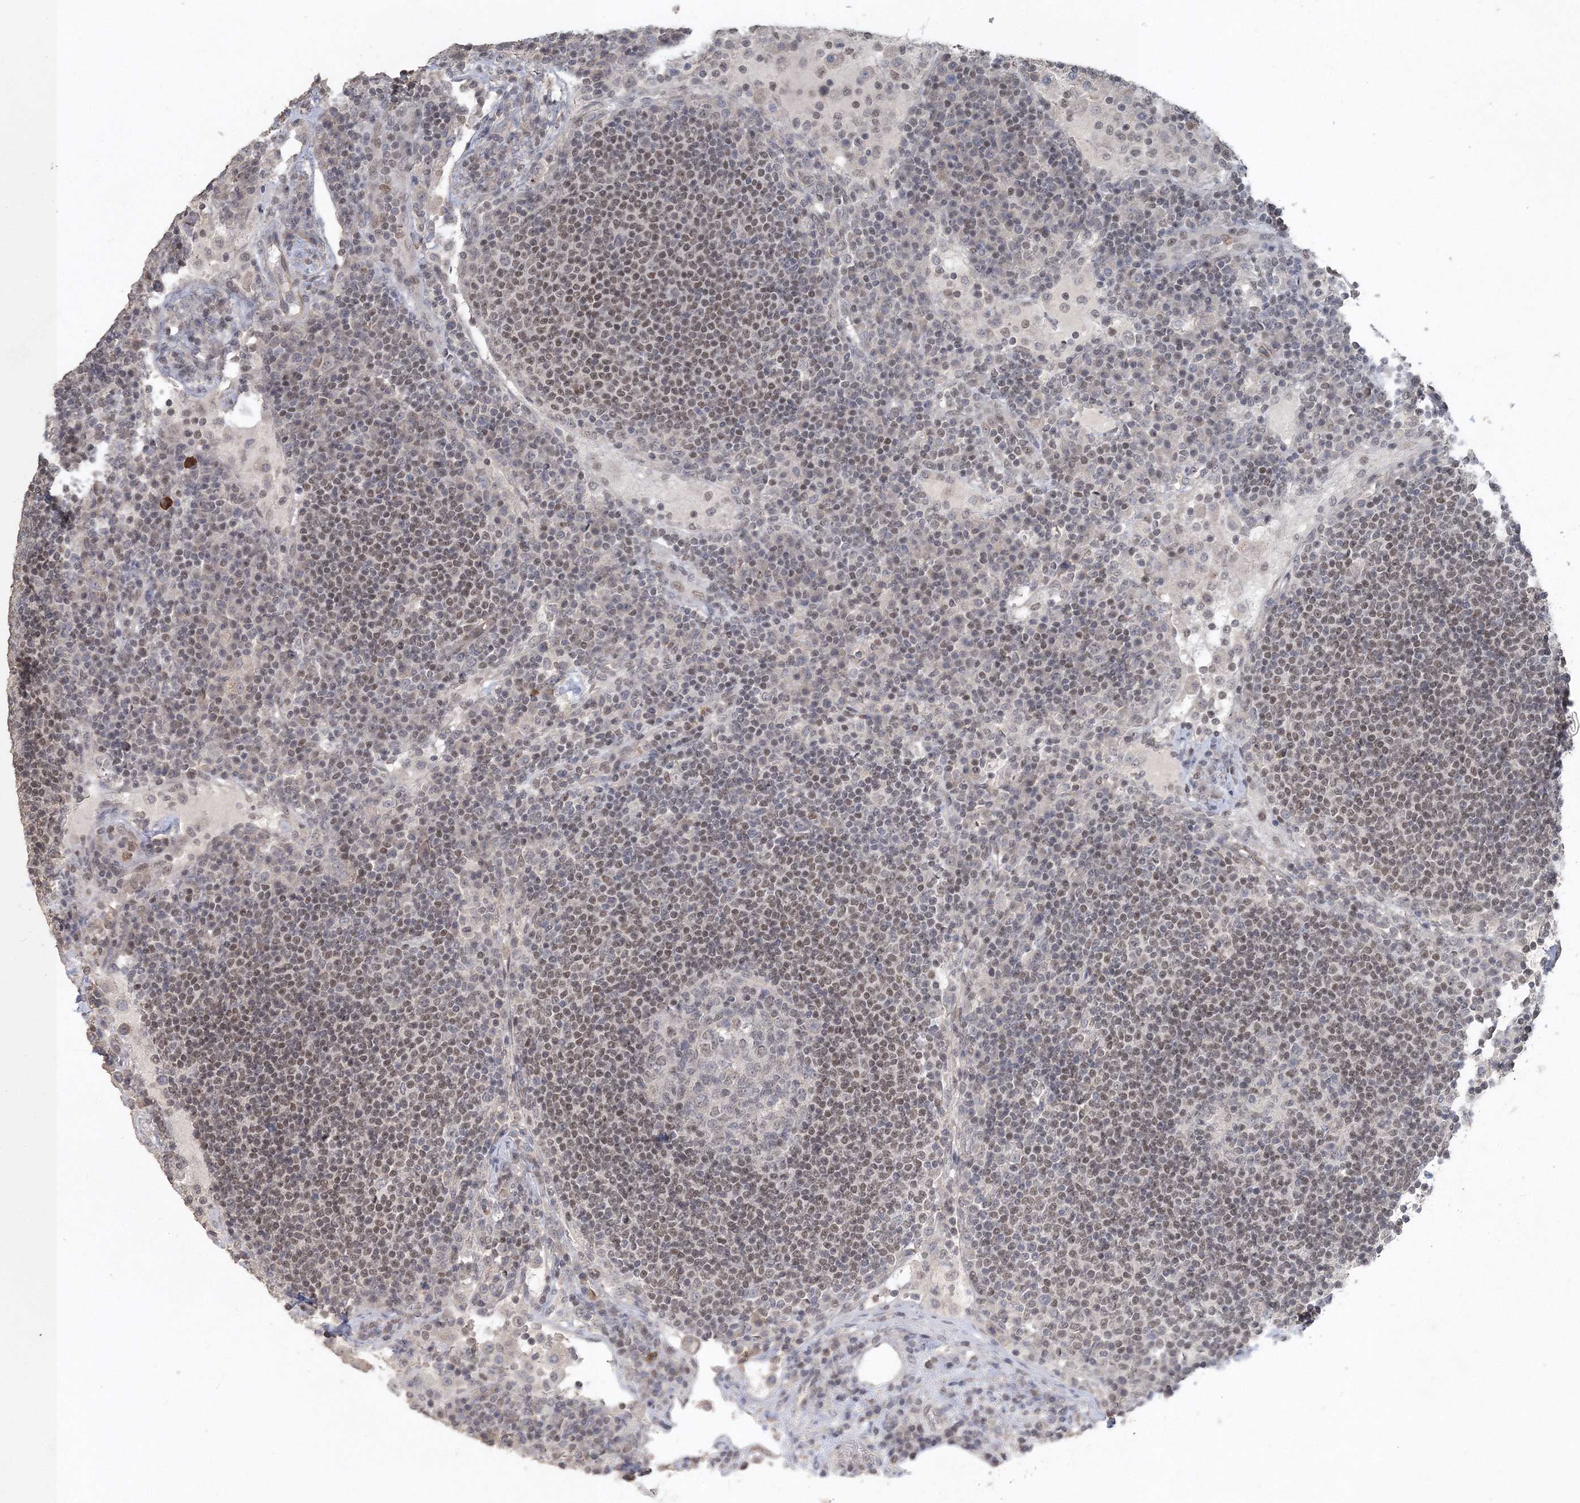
{"staining": {"intensity": "negative", "quantity": "none", "location": "none"}, "tissue": "lymph node", "cell_type": "Germinal center cells", "image_type": "normal", "snomed": [{"axis": "morphology", "description": "Normal tissue, NOS"}, {"axis": "topography", "description": "Lymph node"}], "caption": "Immunohistochemical staining of unremarkable lymph node exhibits no significant positivity in germinal center cells. (Brightfield microscopy of DAB immunohistochemistry (IHC) at high magnification).", "gene": "UIMC1", "patient": {"sex": "female", "age": 53}}